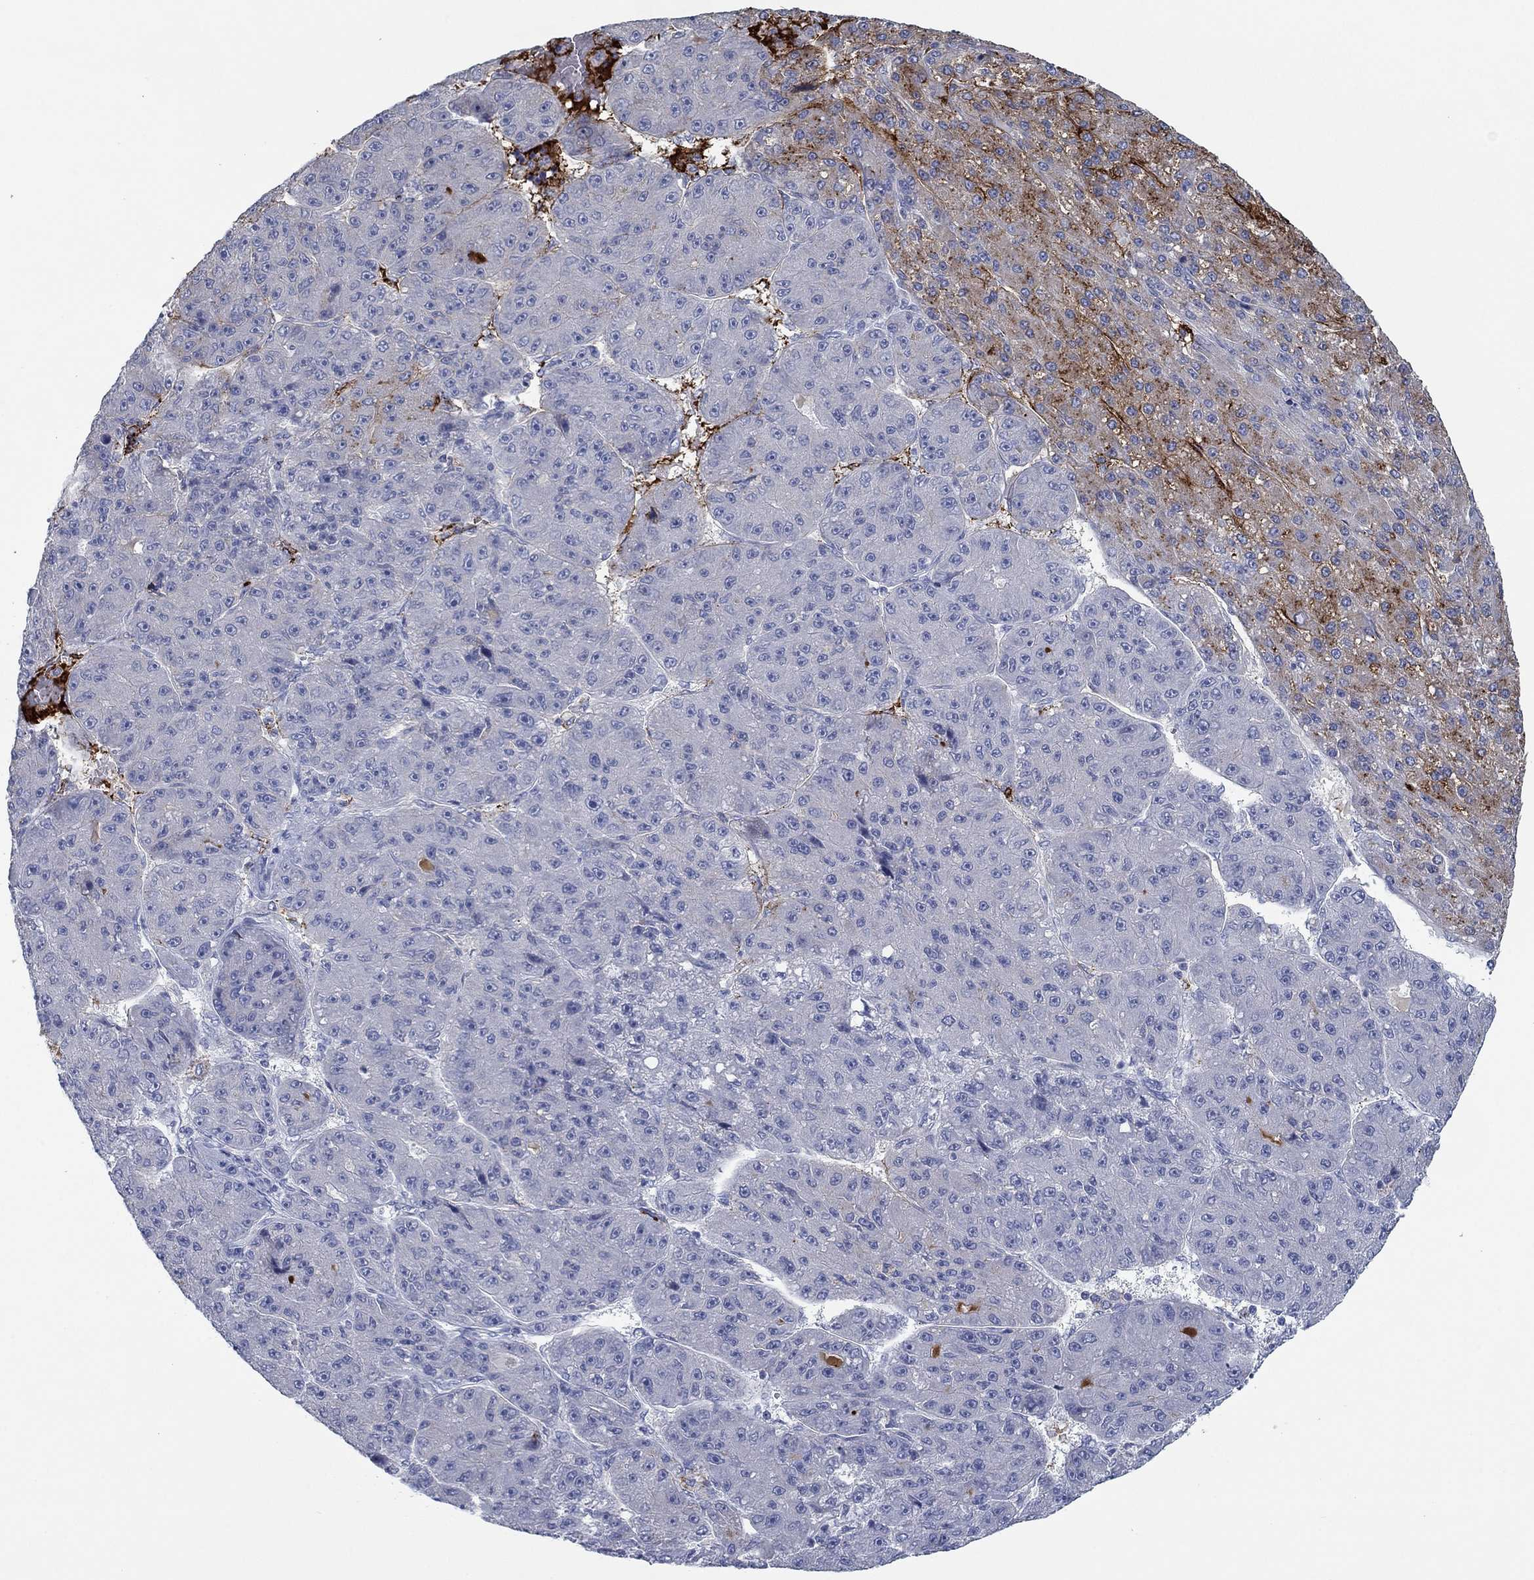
{"staining": {"intensity": "negative", "quantity": "none", "location": "none"}, "tissue": "liver cancer", "cell_type": "Tumor cells", "image_type": "cancer", "snomed": [{"axis": "morphology", "description": "Carcinoma, Hepatocellular, NOS"}, {"axis": "topography", "description": "Liver"}], "caption": "DAB immunohistochemical staining of hepatocellular carcinoma (liver) displays no significant positivity in tumor cells.", "gene": "APOC3", "patient": {"sex": "male", "age": 67}}